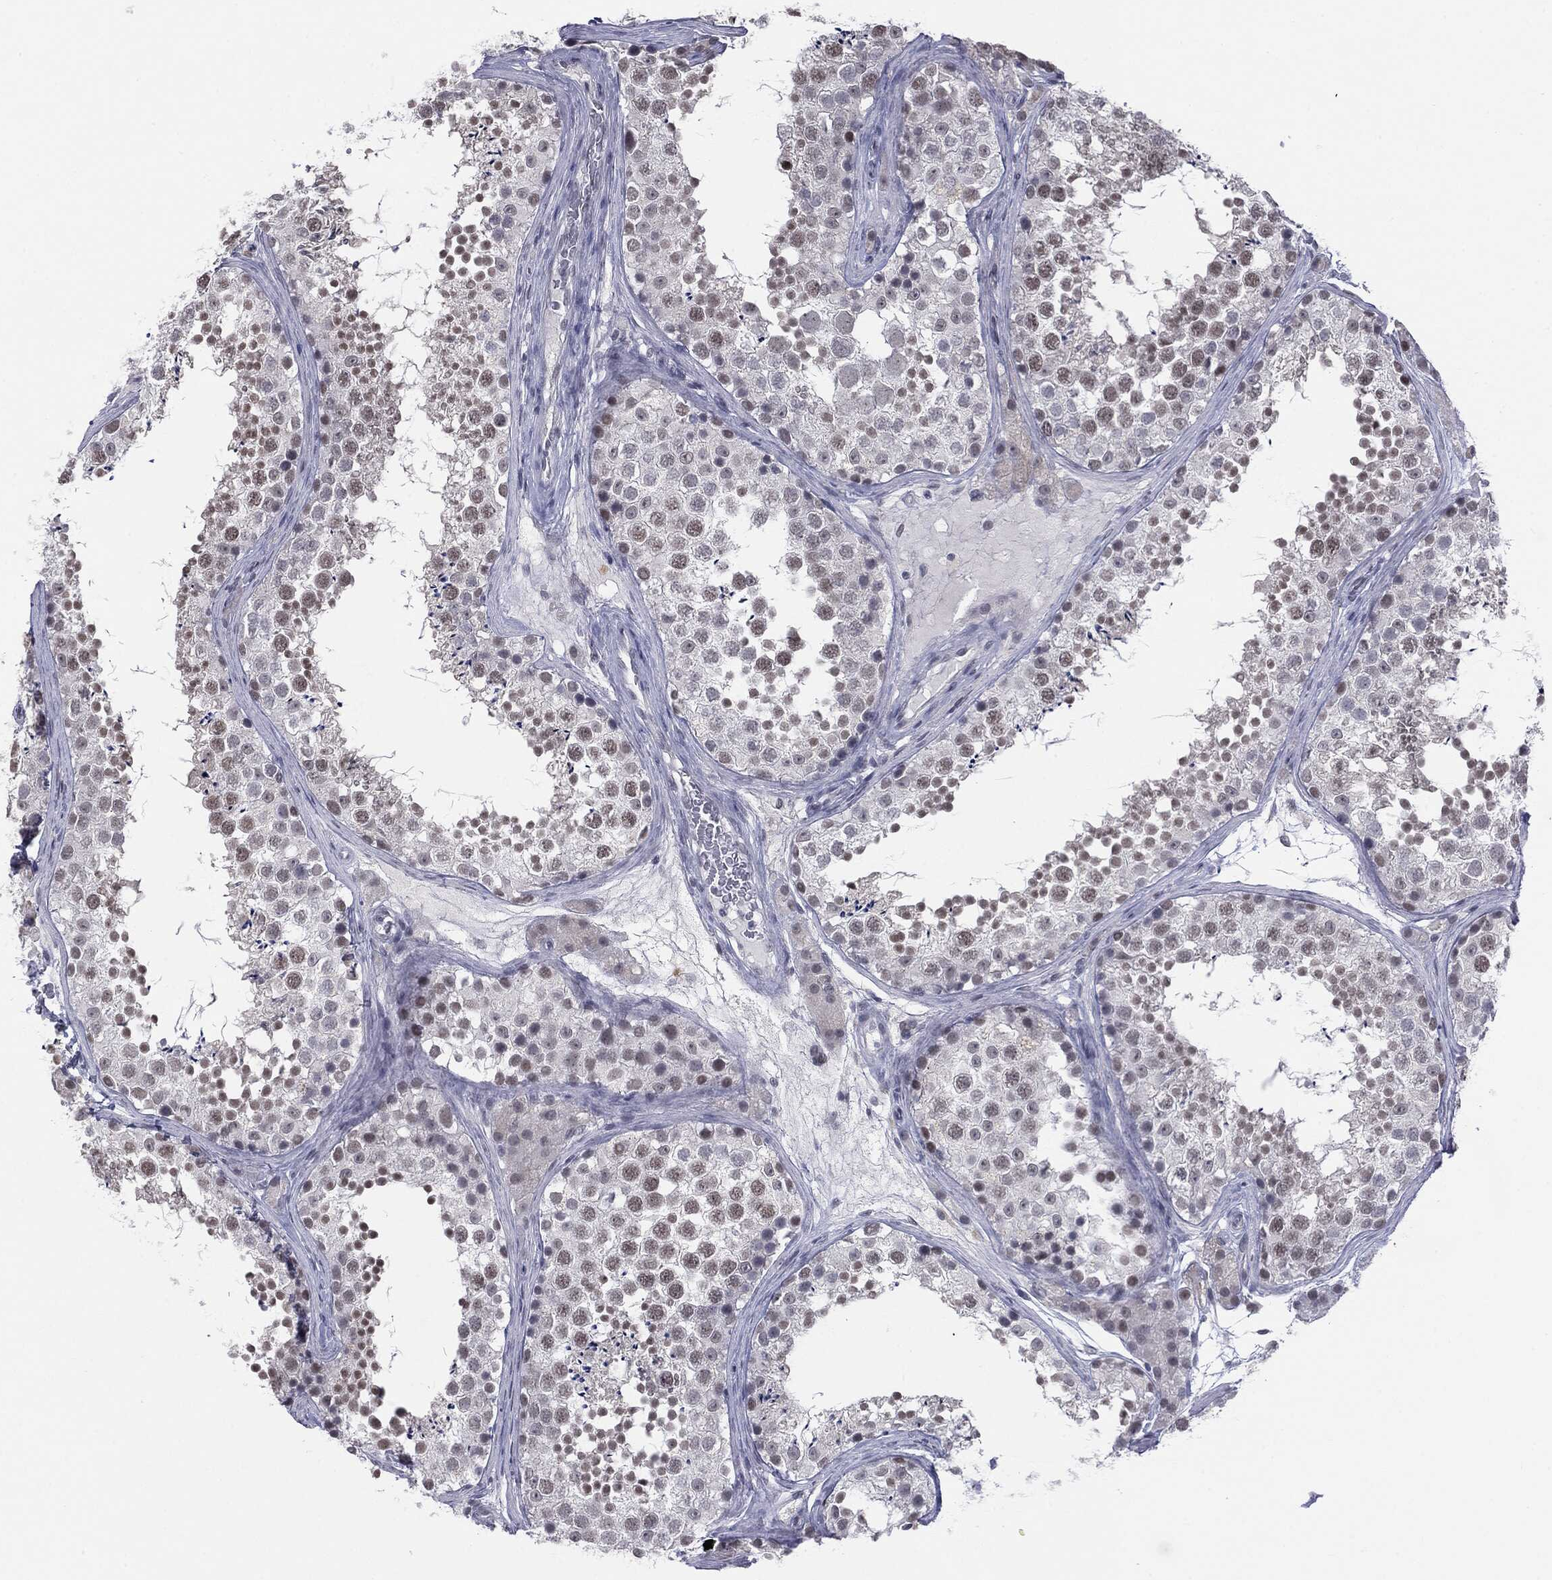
{"staining": {"intensity": "moderate", "quantity": "<25%", "location": "nuclear"}, "tissue": "testis", "cell_type": "Cells in seminiferous ducts", "image_type": "normal", "snomed": [{"axis": "morphology", "description": "Normal tissue, NOS"}, {"axis": "topography", "description": "Testis"}], "caption": "Protein staining of unremarkable testis exhibits moderate nuclear staining in approximately <25% of cells in seminiferous ducts.", "gene": "SLC5A5", "patient": {"sex": "male", "age": 41}}